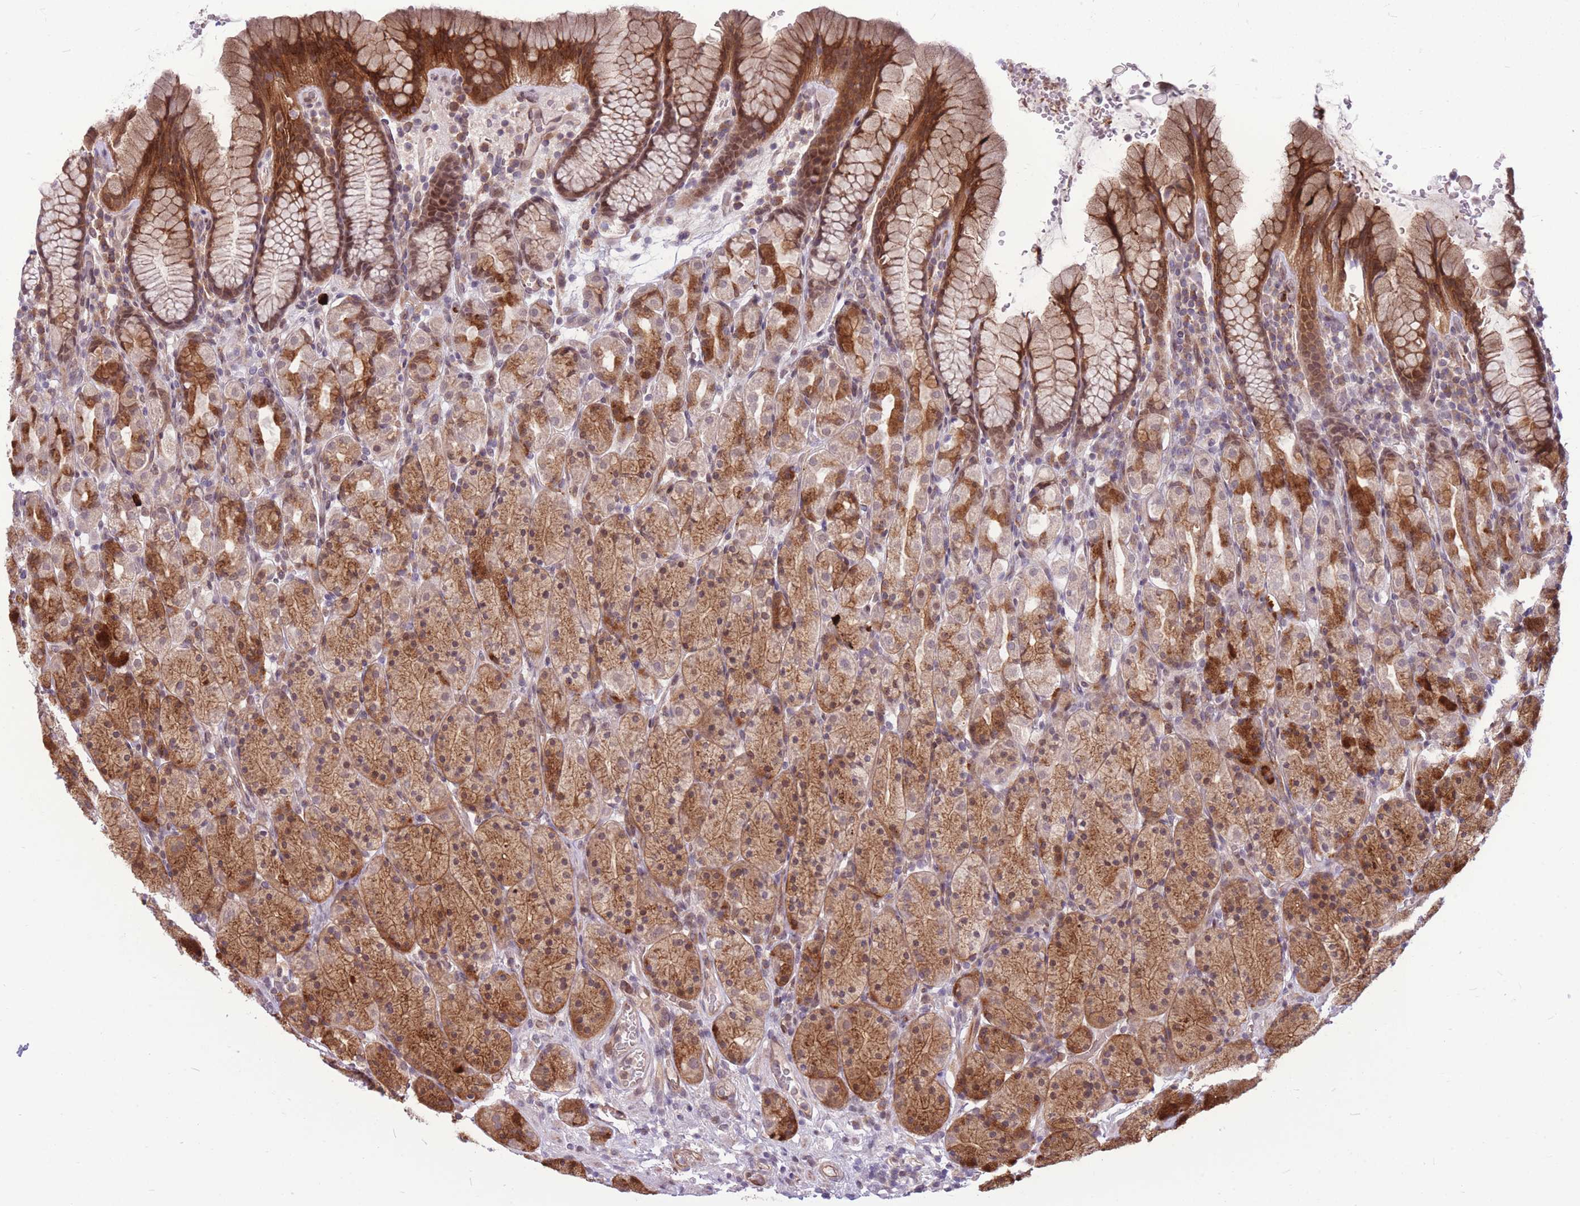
{"staining": {"intensity": "strong", "quantity": "25%-75%", "location": "cytoplasmic/membranous,nuclear"}, "tissue": "stomach", "cell_type": "Glandular cells", "image_type": "normal", "snomed": [{"axis": "morphology", "description": "Normal tissue, NOS"}, {"axis": "topography", "description": "Stomach, upper"}, {"axis": "topography", "description": "Stomach"}], "caption": "A histopathology image of human stomach stained for a protein displays strong cytoplasmic/membranous,nuclear brown staining in glandular cells.", "gene": "TCF20", "patient": {"sex": "male", "age": 62}}